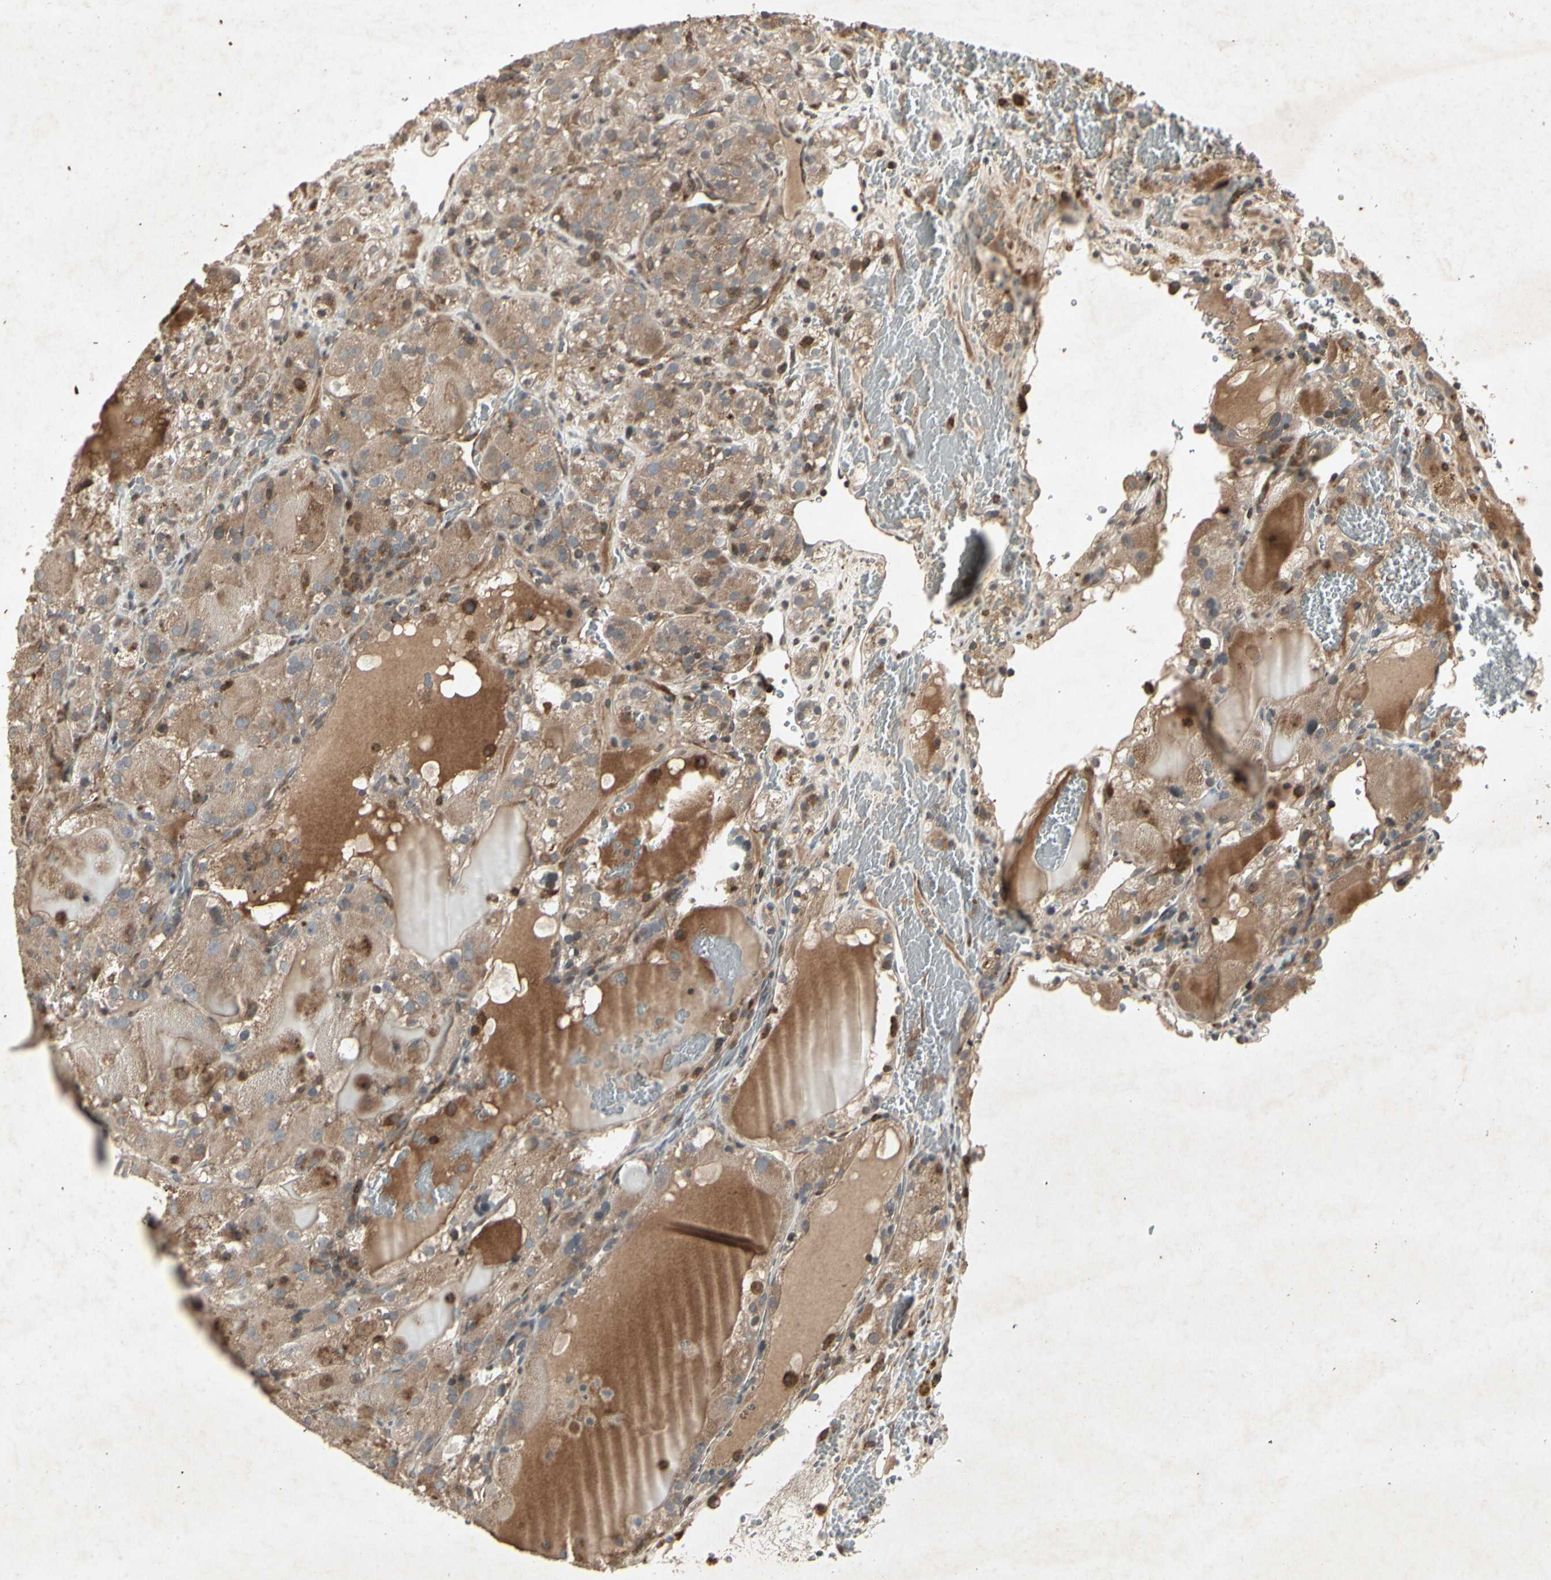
{"staining": {"intensity": "weak", "quantity": "25%-75%", "location": "cytoplasmic/membranous"}, "tissue": "renal cancer", "cell_type": "Tumor cells", "image_type": "cancer", "snomed": [{"axis": "morphology", "description": "Normal tissue, NOS"}, {"axis": "morphology", "description": "Adenocarcinoma, NOS"}, {"axis": "topography", "description": "Kidney"}], "caption": "Weak cytoplasmic/membranous staining for a protein is present in about 25%-75% of tumor cells of renal adenocarcinoma using immunohistochemistry (IHC).", "gene": "TEK", "patient": {"sex": "male", "age": 61}}